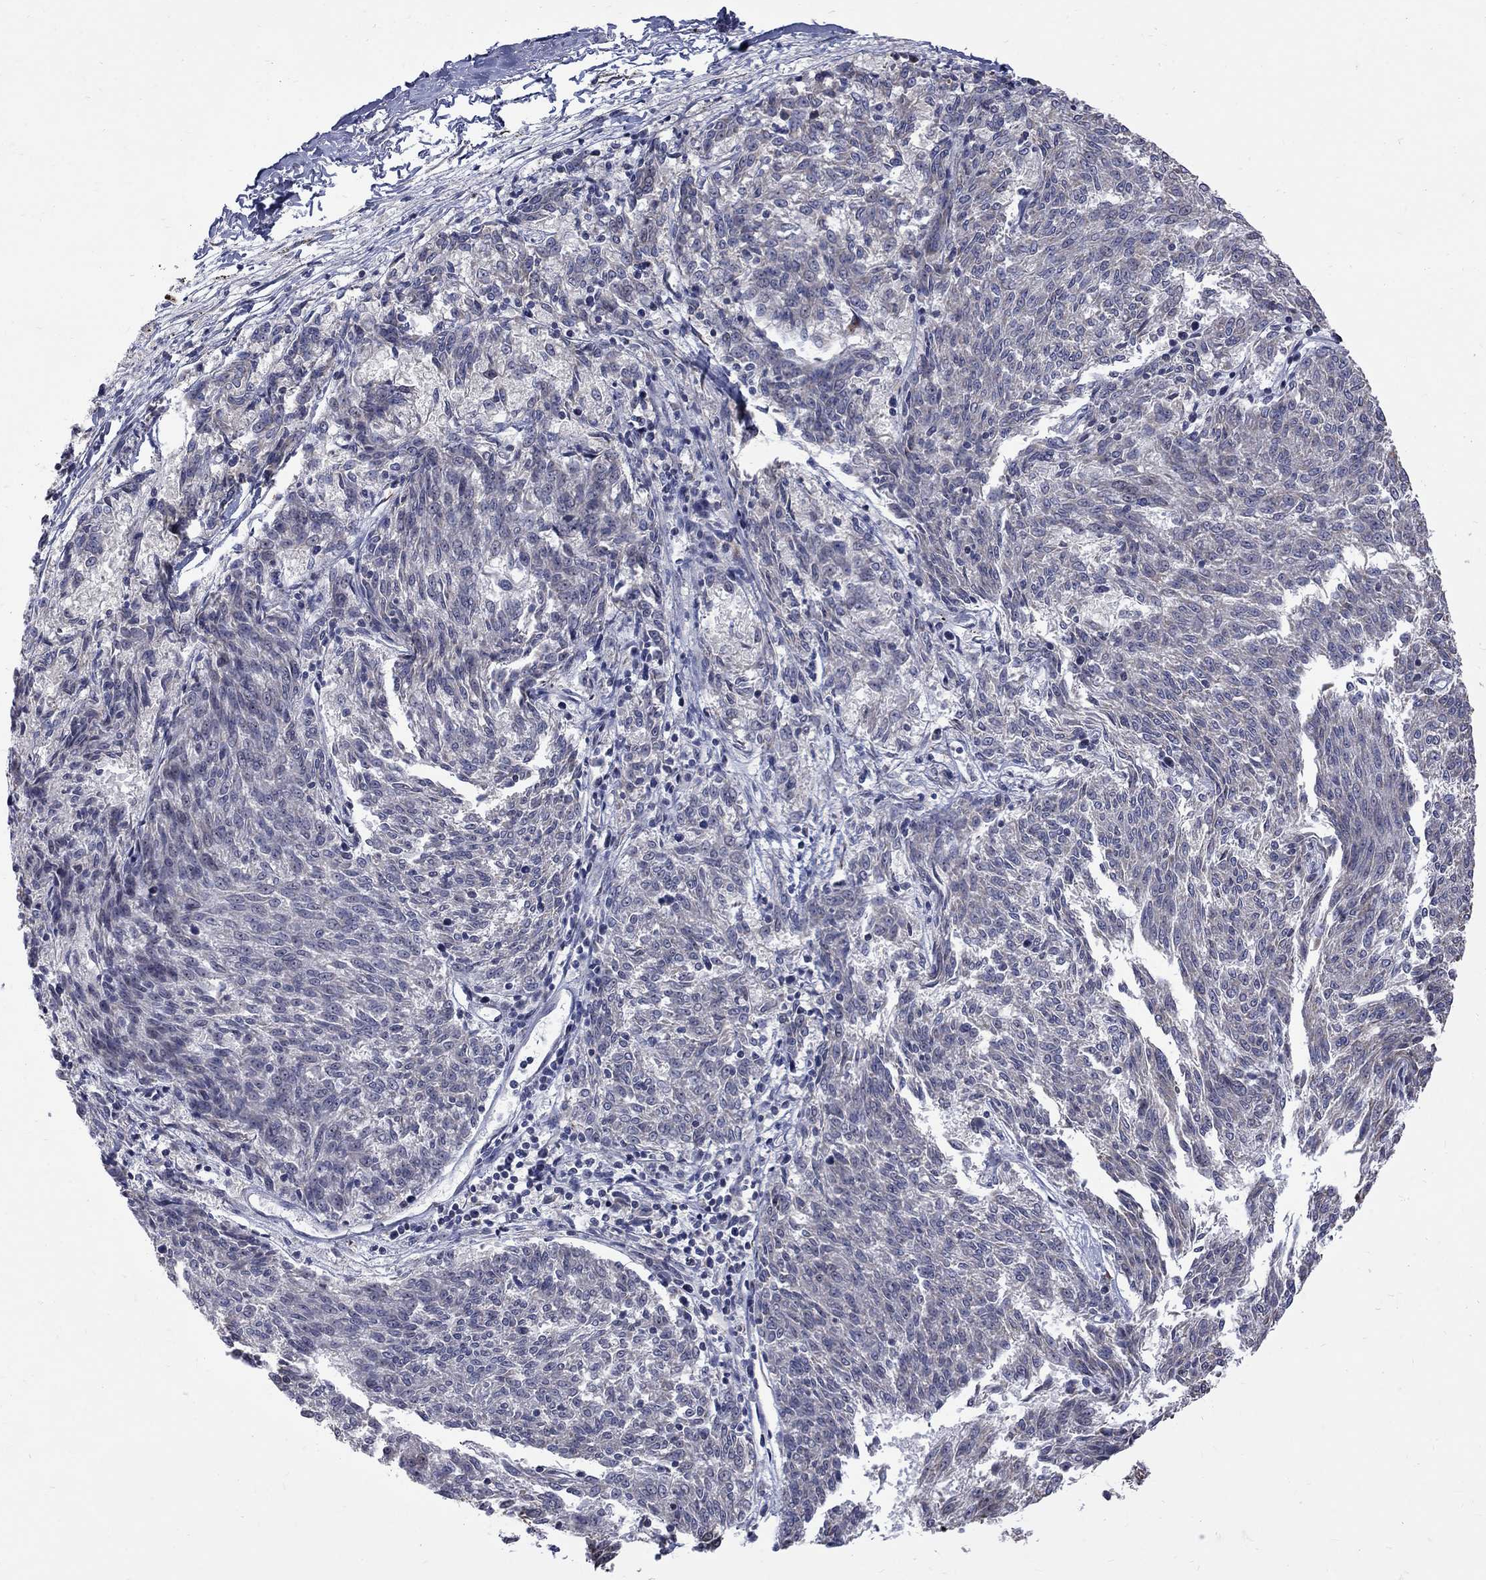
{"staining": {"intensity": "negative", "quantity": "none", "location": "none"}, "tissue": "melanoma", "cell_type": "Tumor cells", "image_type": "cancer", "snomed": [{"axis": "morphology", "description": "Malignant melanoma, NOS"}, {"axis": "topography", "description": "Skin"}], "caption": "Immunohistochemical staining of melanoma displays no significant staining in tumor cells. (IHC, brightfield microscopy, high magnification).", "gene": "SH2B1", "patient": {"sex": "female", "age": 72}}